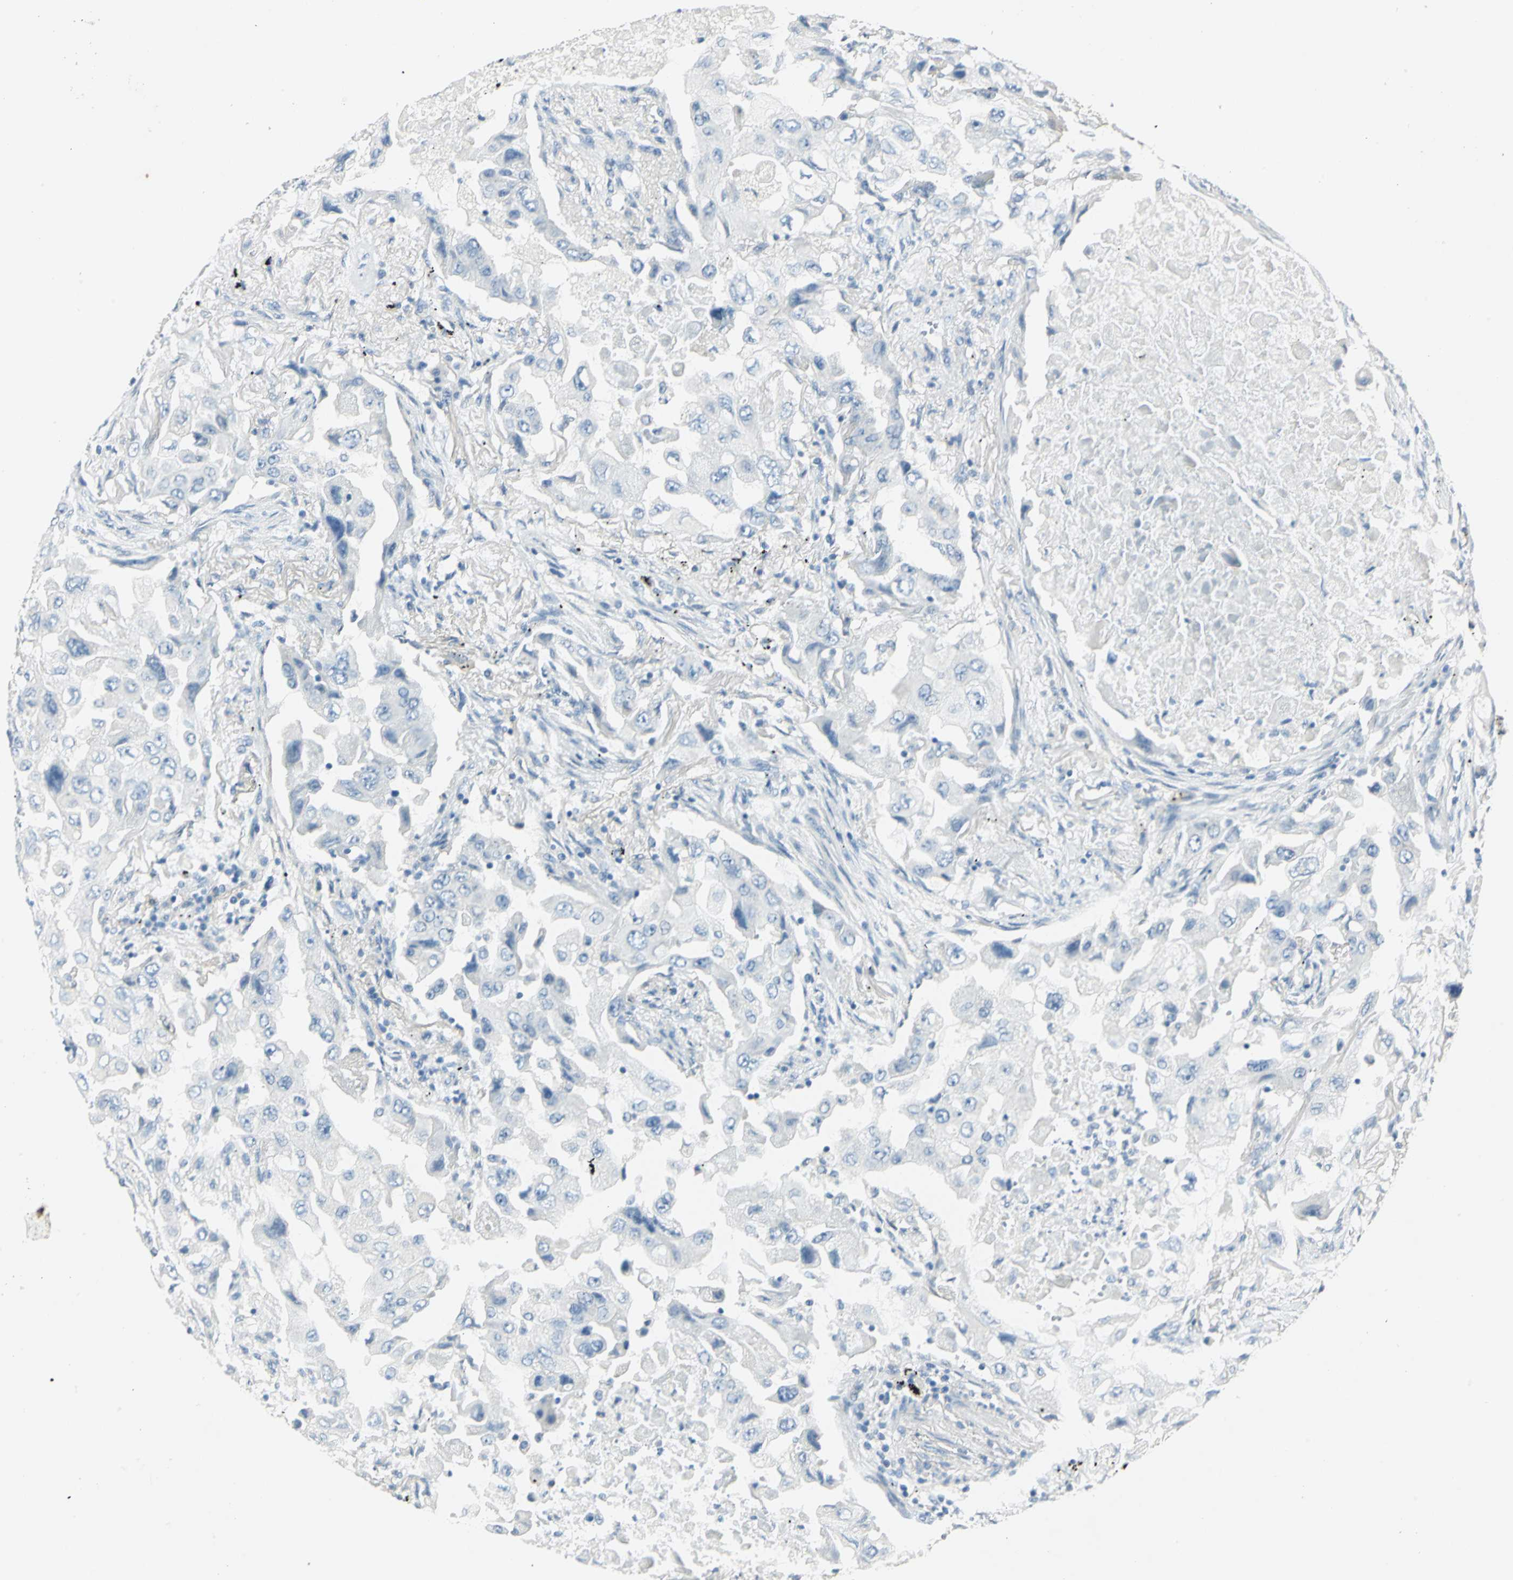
{"staining": {"intensity": "negative", "quantity": "none", "location": "none"}, "tissue": "lung cancer", "cell_type": "Tumor cells", "image_type": "cancer", "snomed": [{"axis": "morphology", "description": "Adenocarcinoma, NOS"}, {"axis": "topography", "description": "Lung"}], "caption": "Lung adenocarcinoma was stained to show a protein in brown. There is no significant expression in tumor cells.", "gene": "UCHL1", "patient": {"sex": "female", "age": 65}}